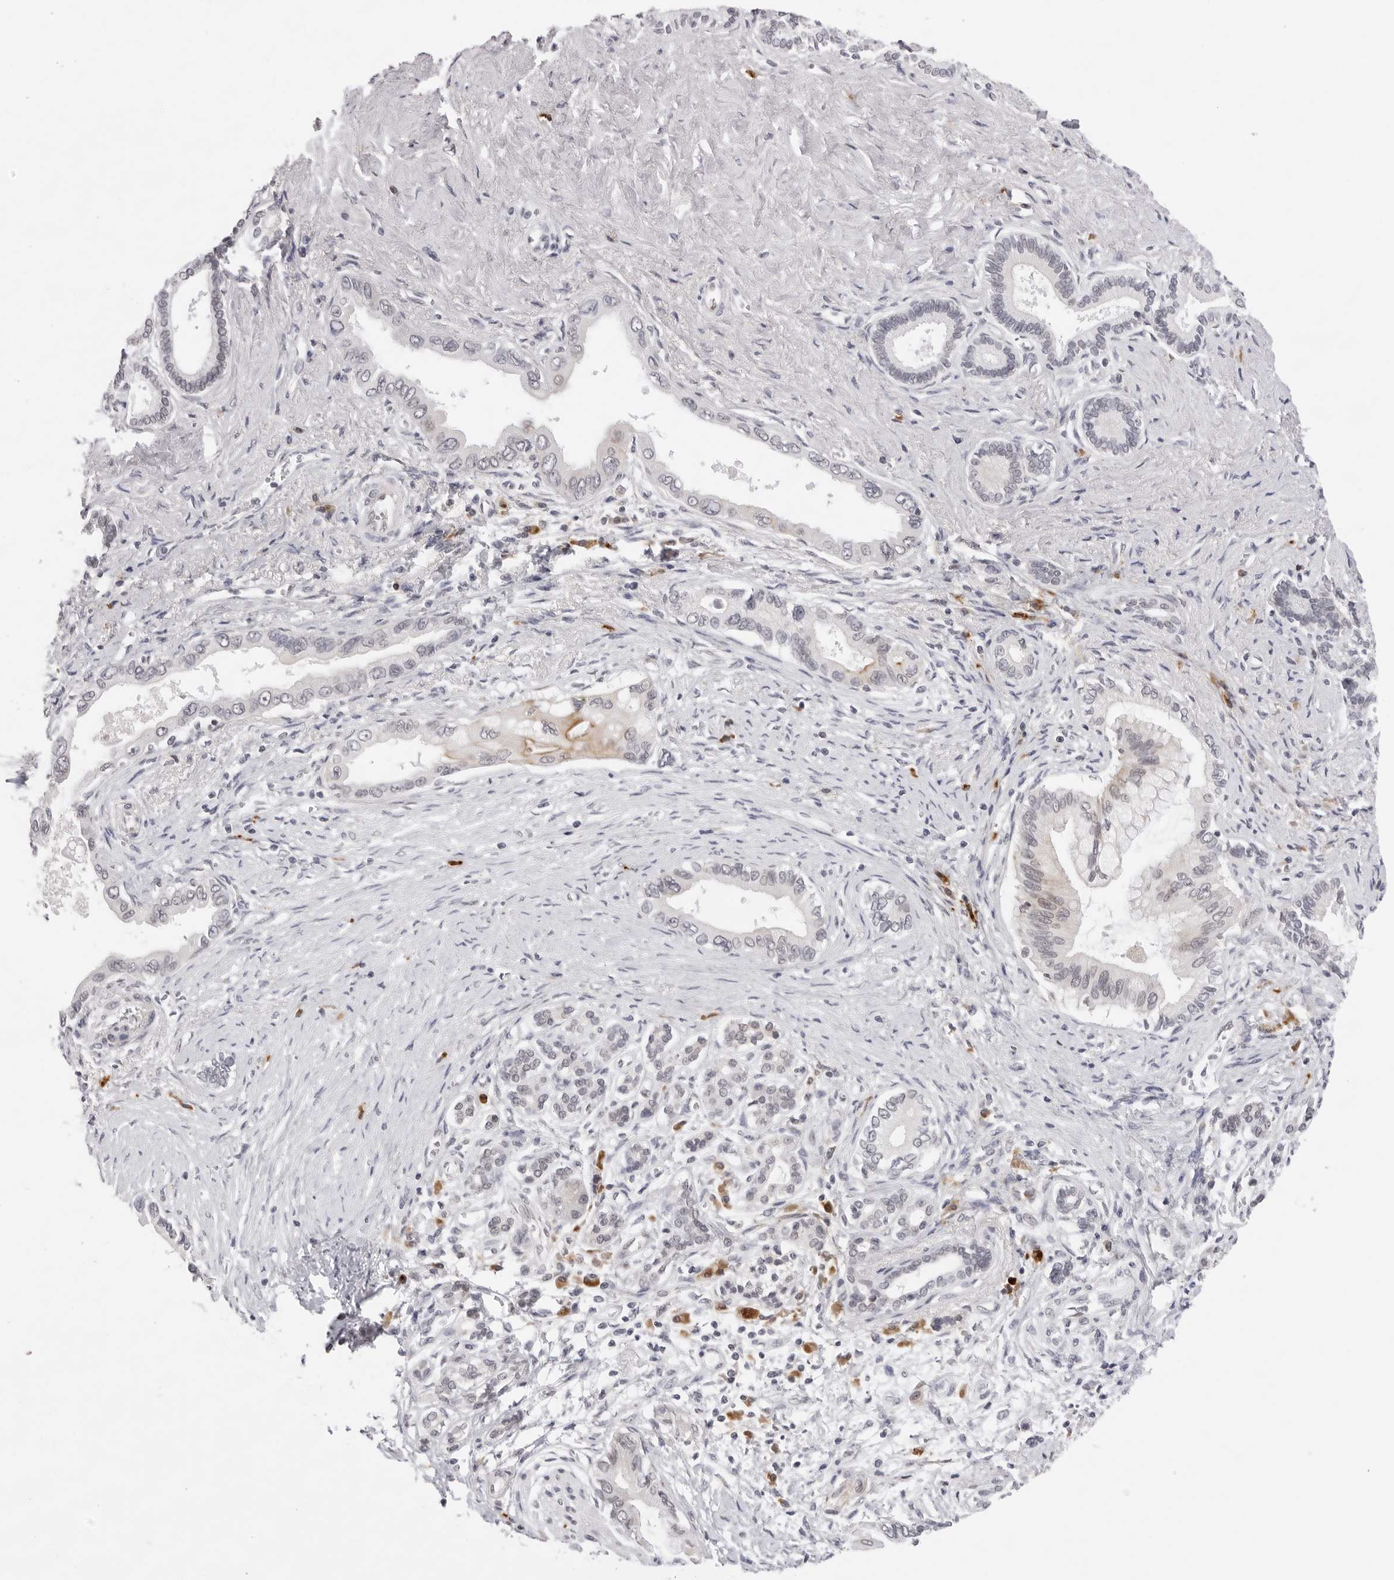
{"staining": {"intensity": "weak", "quantity": "<25%", "location": "cytoplasmic/membranous"}, "tissue": "pancreatic cancer", "cell_type": "Tumor cells", "image_type": "cancer", "snomed": [{"axis": "morphology", "description": "Adenocarcinoma, NOS"}, {"axis": "topography", "description": "Pancreas"}], "caption": "The micrograph demonstrates no staining of tumor cells in pancreatic cancer (adenocarcinoma).", "gene": "IL17RA", "patient": {"sex": "male", "age": 78}}